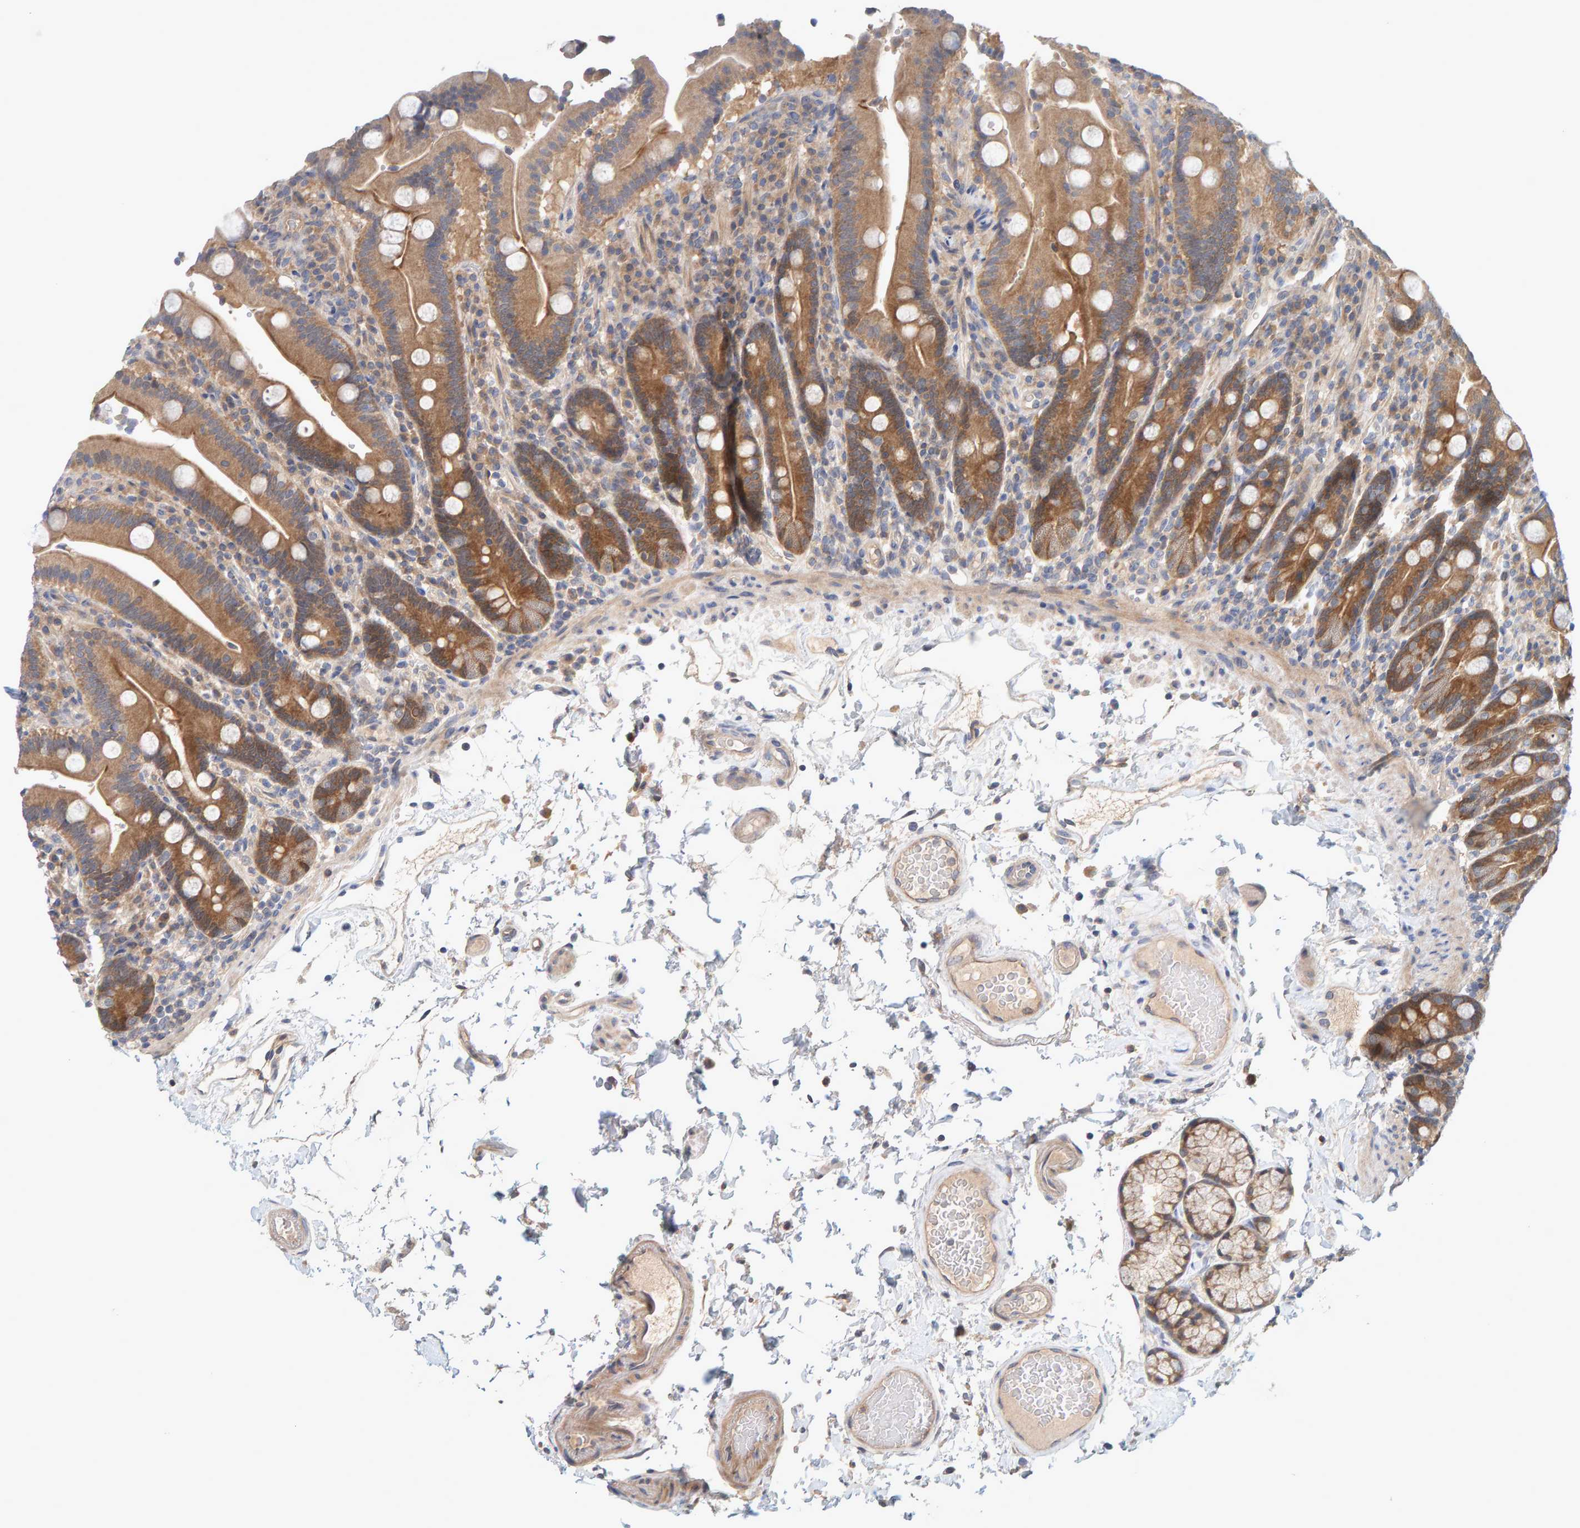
{"staining": {"intensity": "moderate", "quantity": ">75%", "location": "cytoplasmic/membranous"}, "tissue": "duodenum", "cell_type": "Glandular cells", "image_type": "normal", "snomed": [{"axis": "morphology", "description": "Normal tissue, NOS"}, {"axis": "topography", "description": "Small intestine, NOS"}], "caption": "IHC staining of normal duodenum, which reveals medium levels of moderate cytoplasmic/membranous expression in approximately >75% of glandular cells indicating moderate cytoplasmic/membranous protein positivity. The staining was performed using DAB (brown) for protein detection and nuclei were counterstained in hematoxylin (blue).", "gene": "TATDN1", "patient": {"sex": "female", "age": 71}}